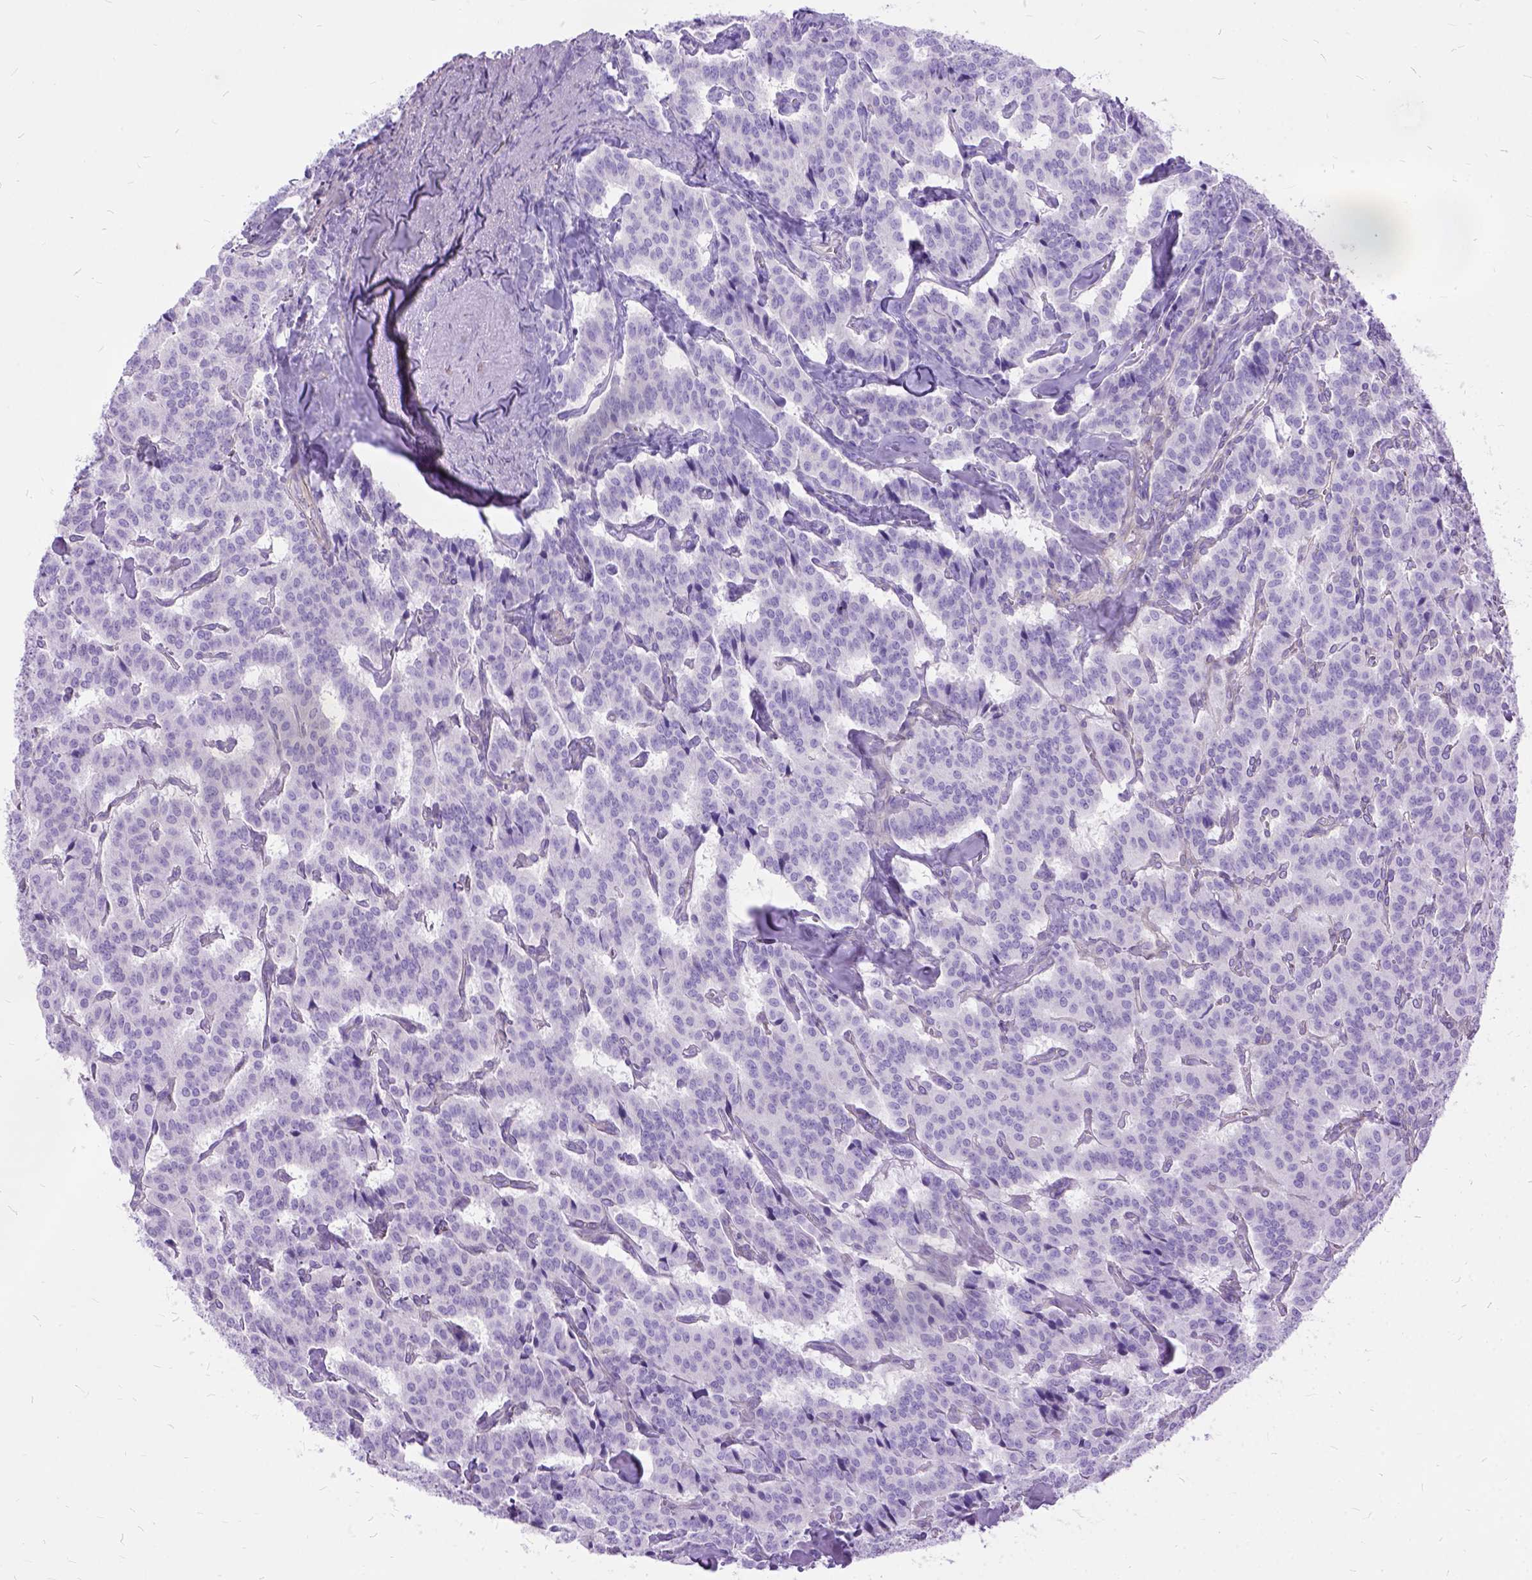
{"staining": {"intensity": "negative", "quantity": "none", "location": "none"}, "tissue": "carcinoid", "cell_type": "Tumor cells", "image_type": "cancer", "snomed": [{"axis": "morphology", "description": "Carcinoid, malignant, NOS"}, {"axis": "topography", "description": "Lung"}], "caption": "Malignant carcinoid was stained to show a protein in brown. There is no significant positivity in tumor cells.", "gene": "ARL9", "patient": {"sex": "female", "age": 46}}